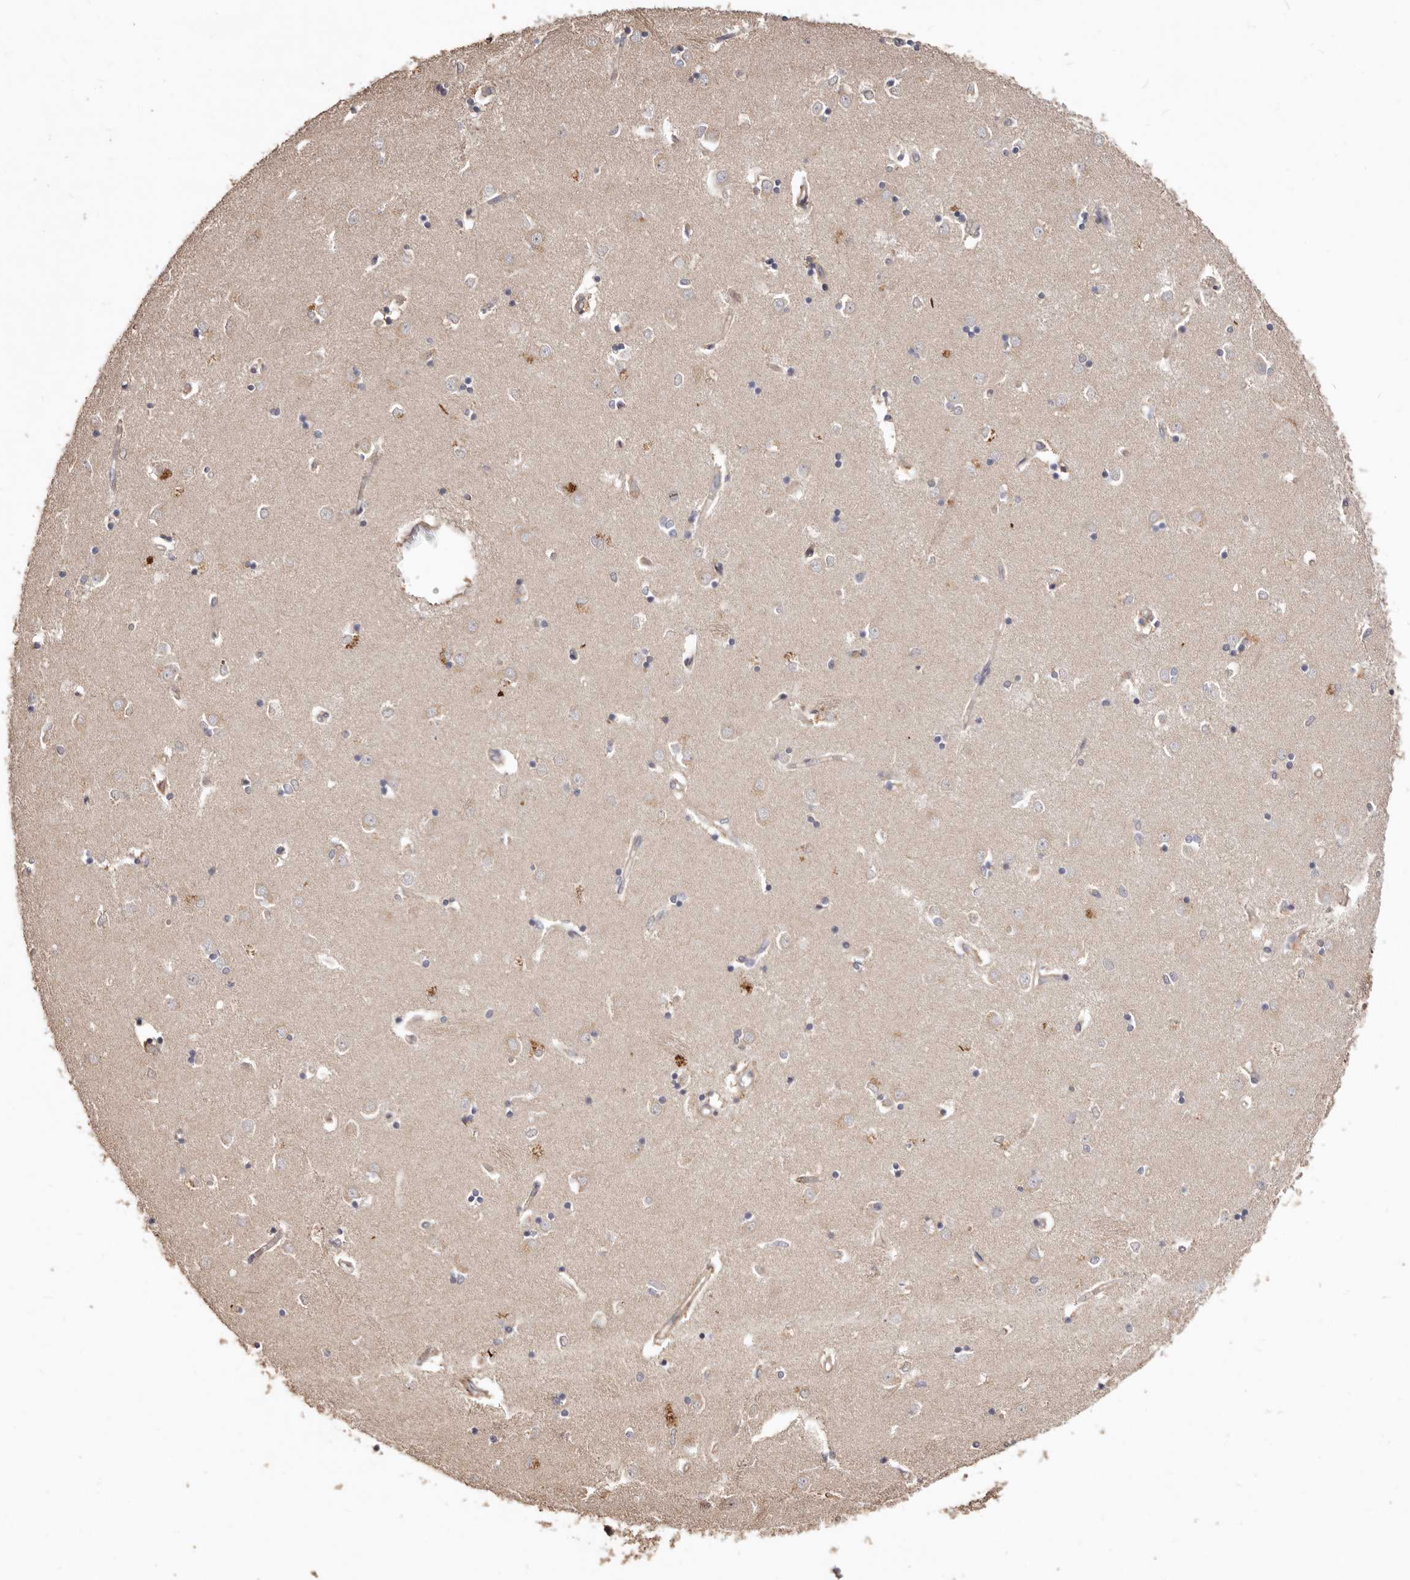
{"staining": {"intensity": "weak", "quantity": "<25%", "location": "cytoplasmic/membranous"}, "tissue": "caudate", "cell_type": "Glial cells", "image_type": "normal", "snomed": [{"axis": "morphology", "description": "Normal tissue, NOS"}, {"axis": "topography", "description": "Lateral ventricle wall"}], "caption": "The histopathology image shows no significant expression in glial cells of caudate. The staining is performed using DAB (3,3'-diaminobenzidine) brown chromogen with nuclei counter-stained in using hematoxylin.", "gene": "LRRC25", "patient": {"sex": "male", "age": 45}}